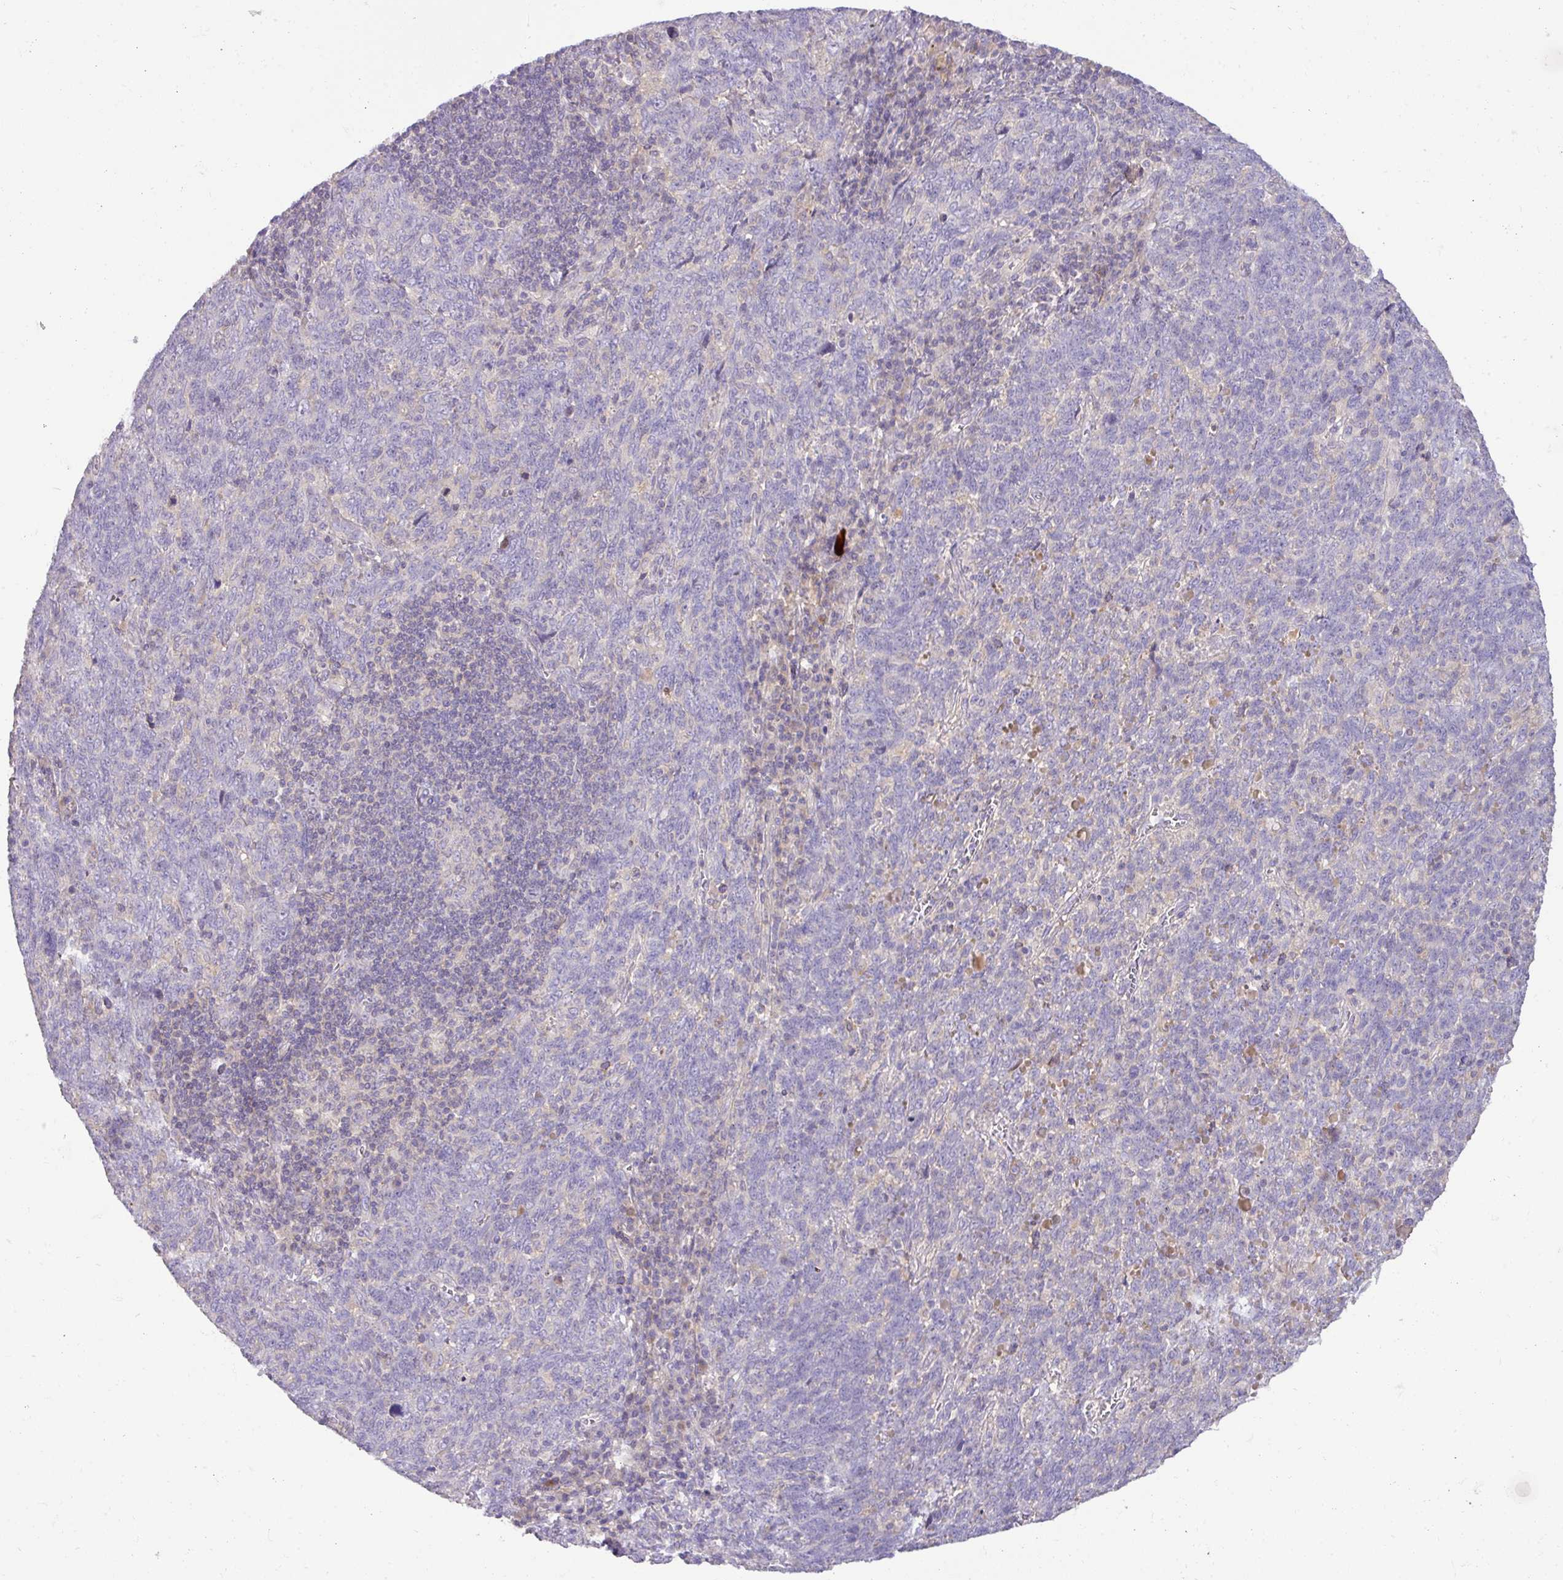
{"staining": {"intensity": "negative", "quantity": "none", "location": "none"}, "tissue": "lung cancer", "cell_type": "Tumor cells", "image_type": "cancer", "snomed": [{"axis": "morphology", "description": "Squamous cell carcinoma, NOS"}, {"axis": "topography", "description": "Lung"}], "caption": "A histopathology image of squamous cell carcinoma (lung) stained for a protein reveals no brown staining in tumor cells.", "gene": "HOXC13", "patient": {"sex": "female", "age": 72}}